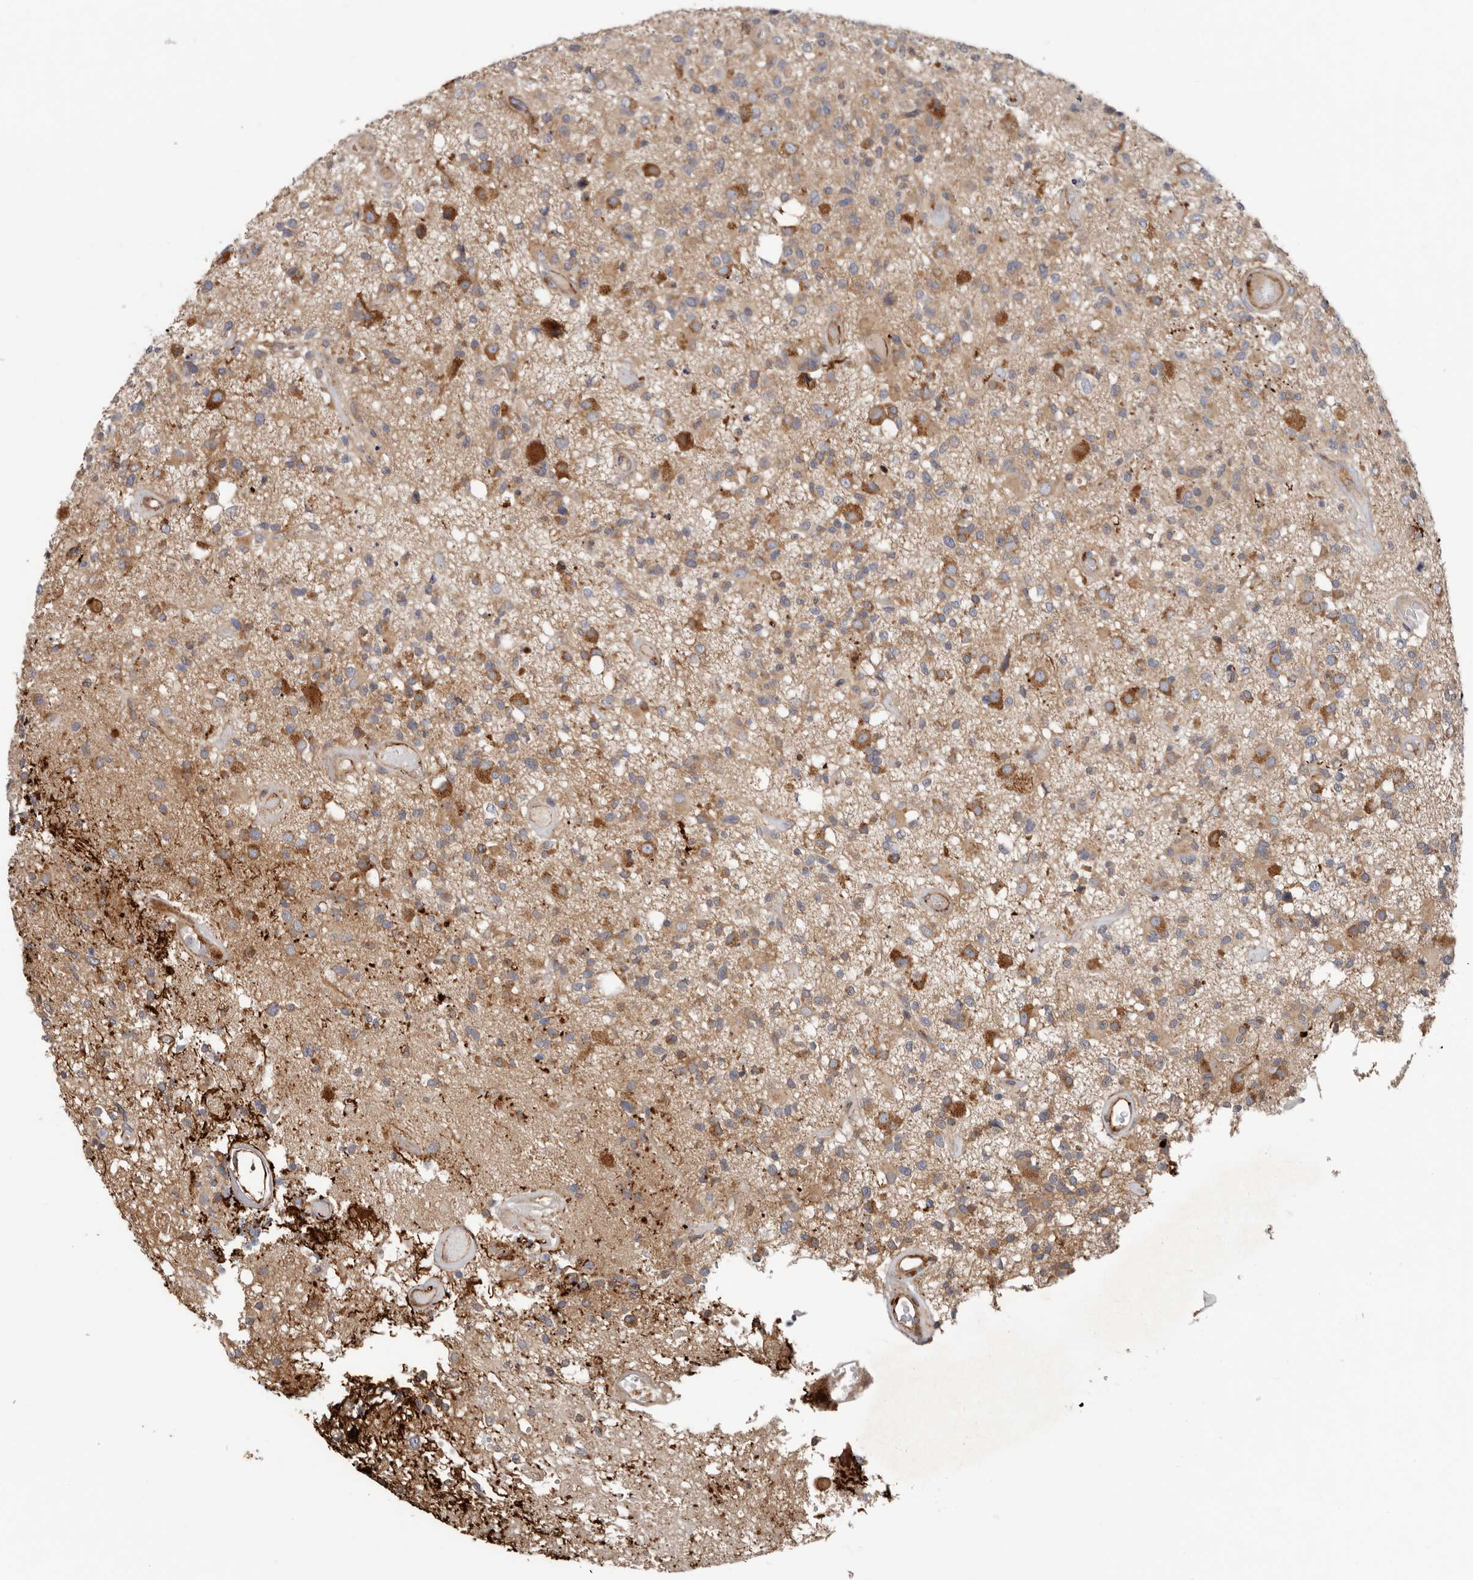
{"staining": {"intensity": "moderate", "quantity": "25%-75%", "location": "cytoplasmic/membranous"}, "tissue": "glioma", "cell_type": "Tumor cells", "image_type": "cancer", "snomed": [{"axis": "morphology", "description": "Glioma, malignant, High grade"}, {"axis": "morphology", "description": "Glioblastoma, NOS"}, {"axis": "topography", "description": "Brain"}], "caption": "Protein expression analysis of human glioma reveals moderate cytoplasmic/membranous expression in approximately 25%-75% of tumor cells.", "gene": "LUZP1", "patient": {"sex": "male", "age": 60}}